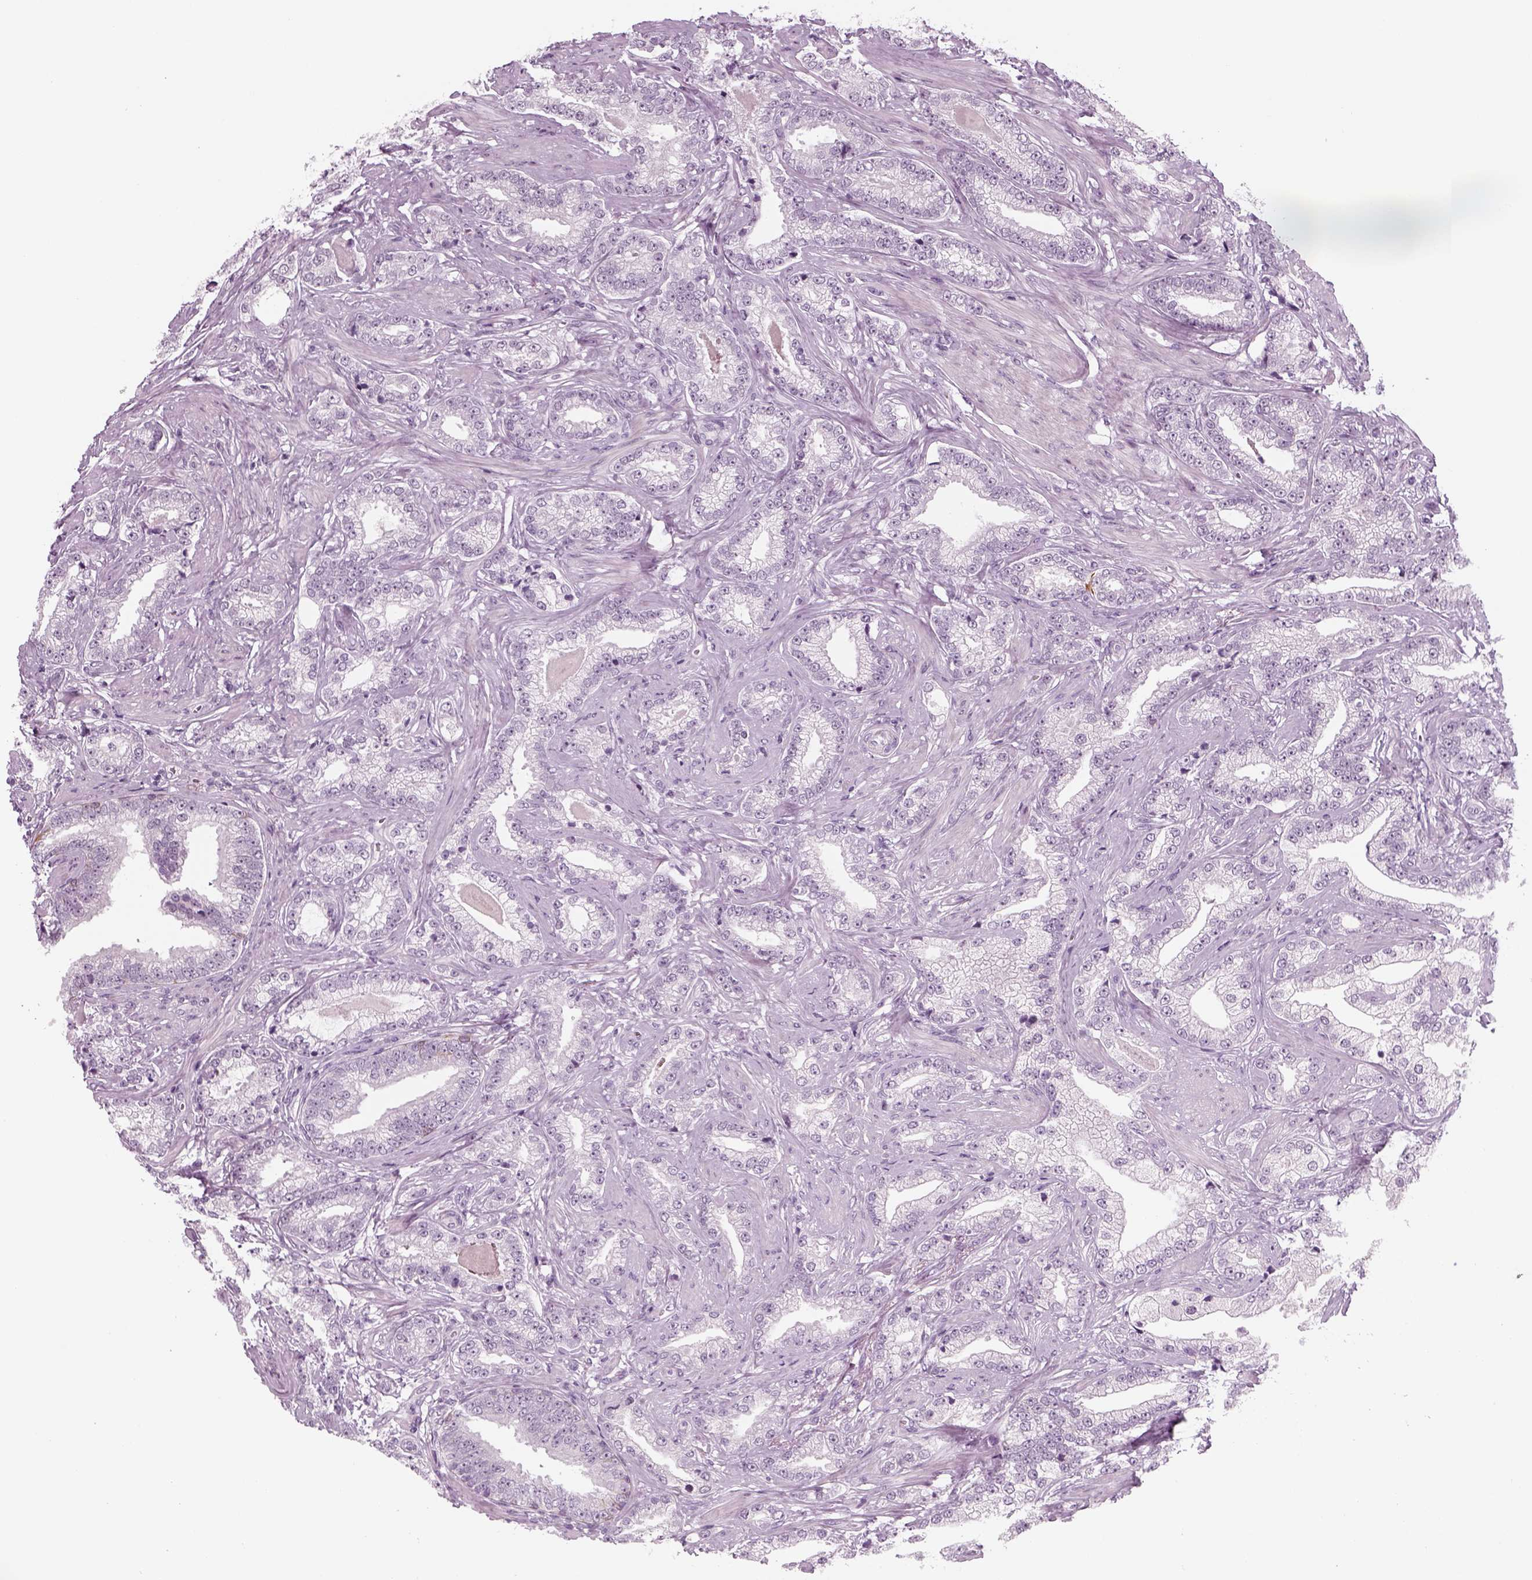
{"staining": {"intensity": "negative", "quantity": "none", "location": "none"}, "tissue": "prostate cancer", "cell_type": "Tumor cells", "image_type": "cancer", "snomed": [{"axis": "morphology", "description": "Adenocarcinoma, Low grade"}, {"axis": "topography", "description": "Prostate"}], "caption": "Tumor cells show no significant protein expression in adenocarcinoma (low-grade) (prostate).", "gene": "KRT75", "patient": {"sex": "male", "age": 61}}